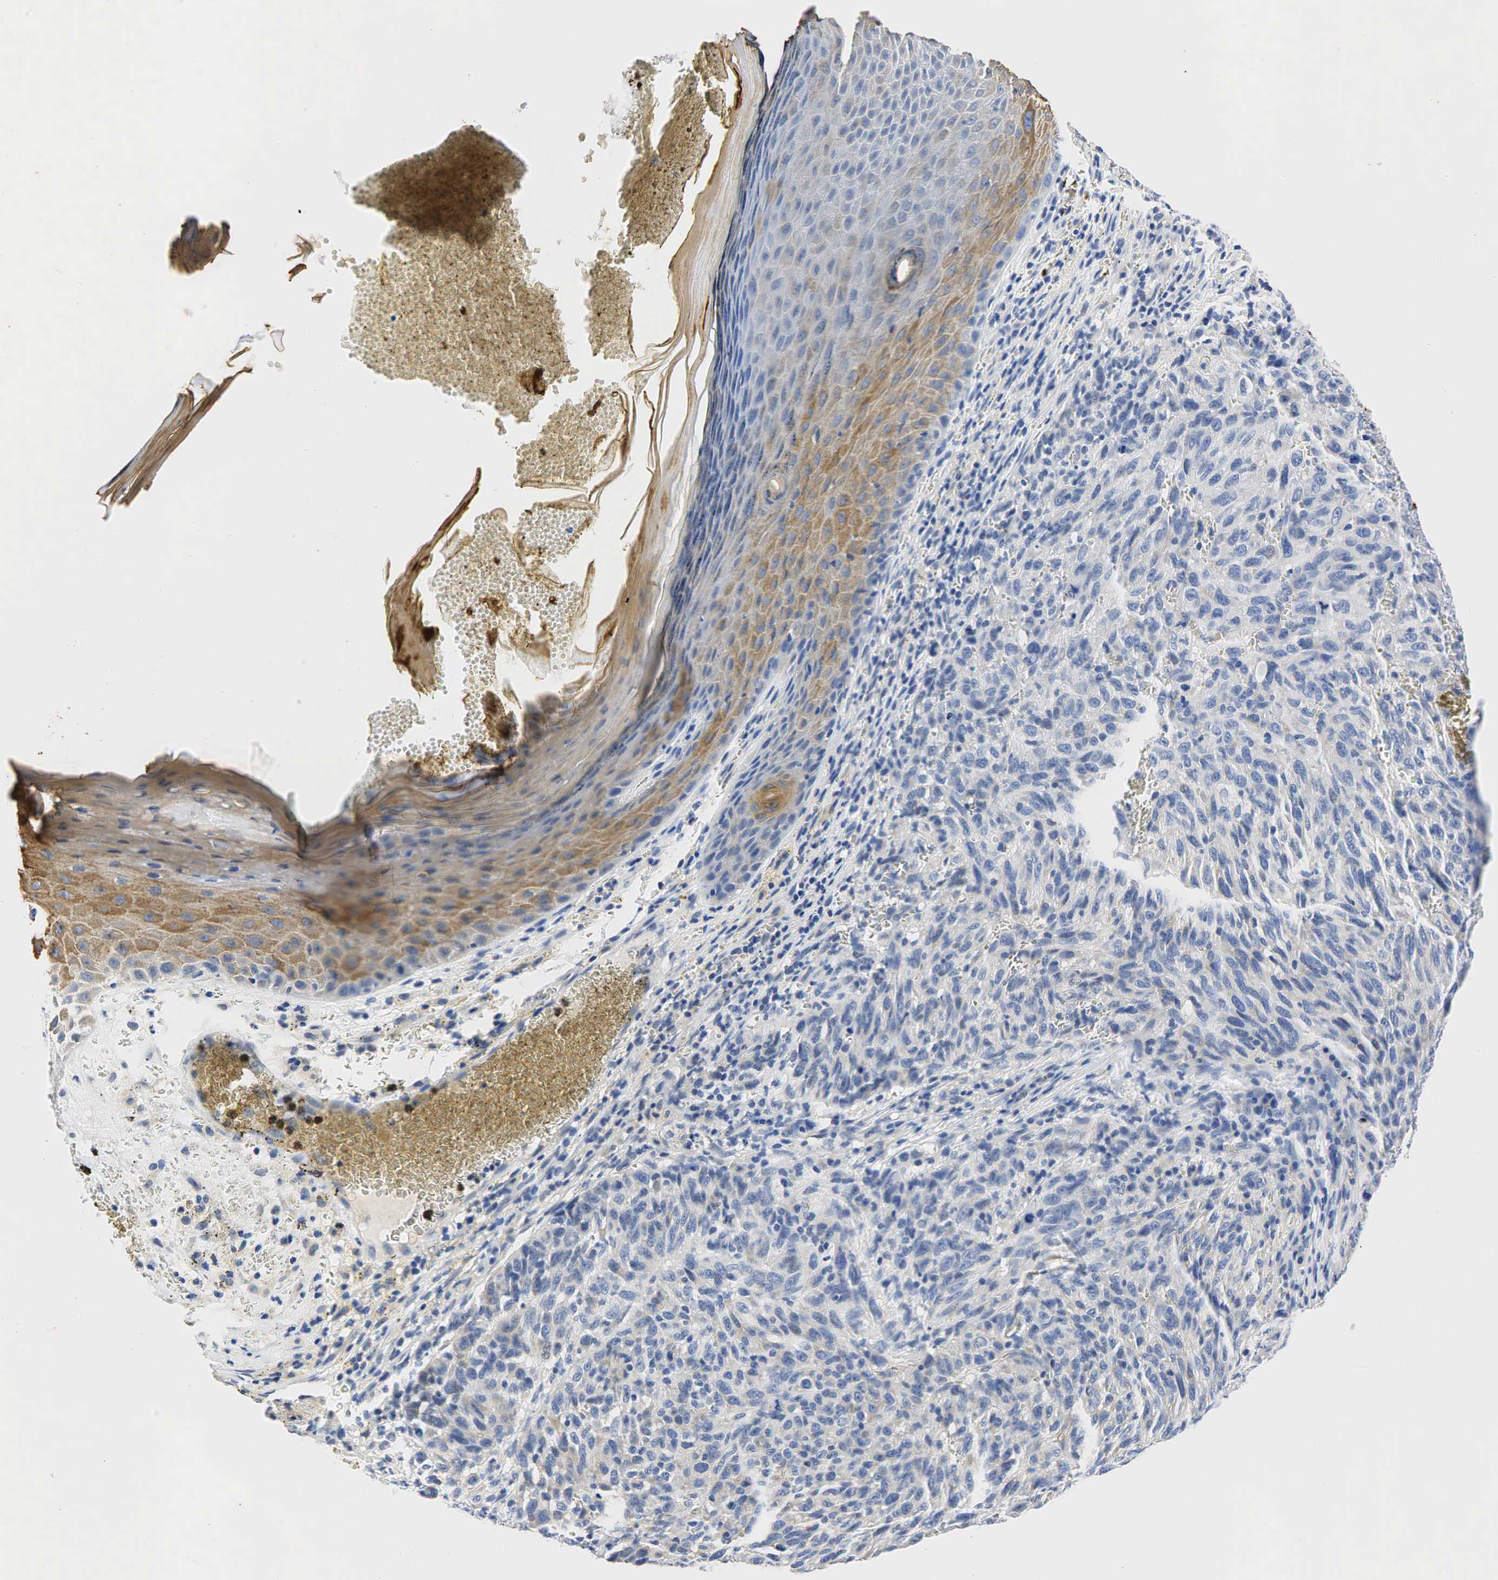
{"staining": {"intensity": "negative", "quantity": "none", "location": "none"}, "tissue": "melanoma", "cell_type": "Tumor cells", "image_type": "cancer", "snomed": [{"axis": "morphology", "description": "Malignant melanoma, NOS"}, {"axis": "topography", "description": "Skin"}], "caption": "Tumor cells show no significant protein staining in malignant melanoma.", "gene": "PGR", "patient": {"sex": "male", "age": 76}}